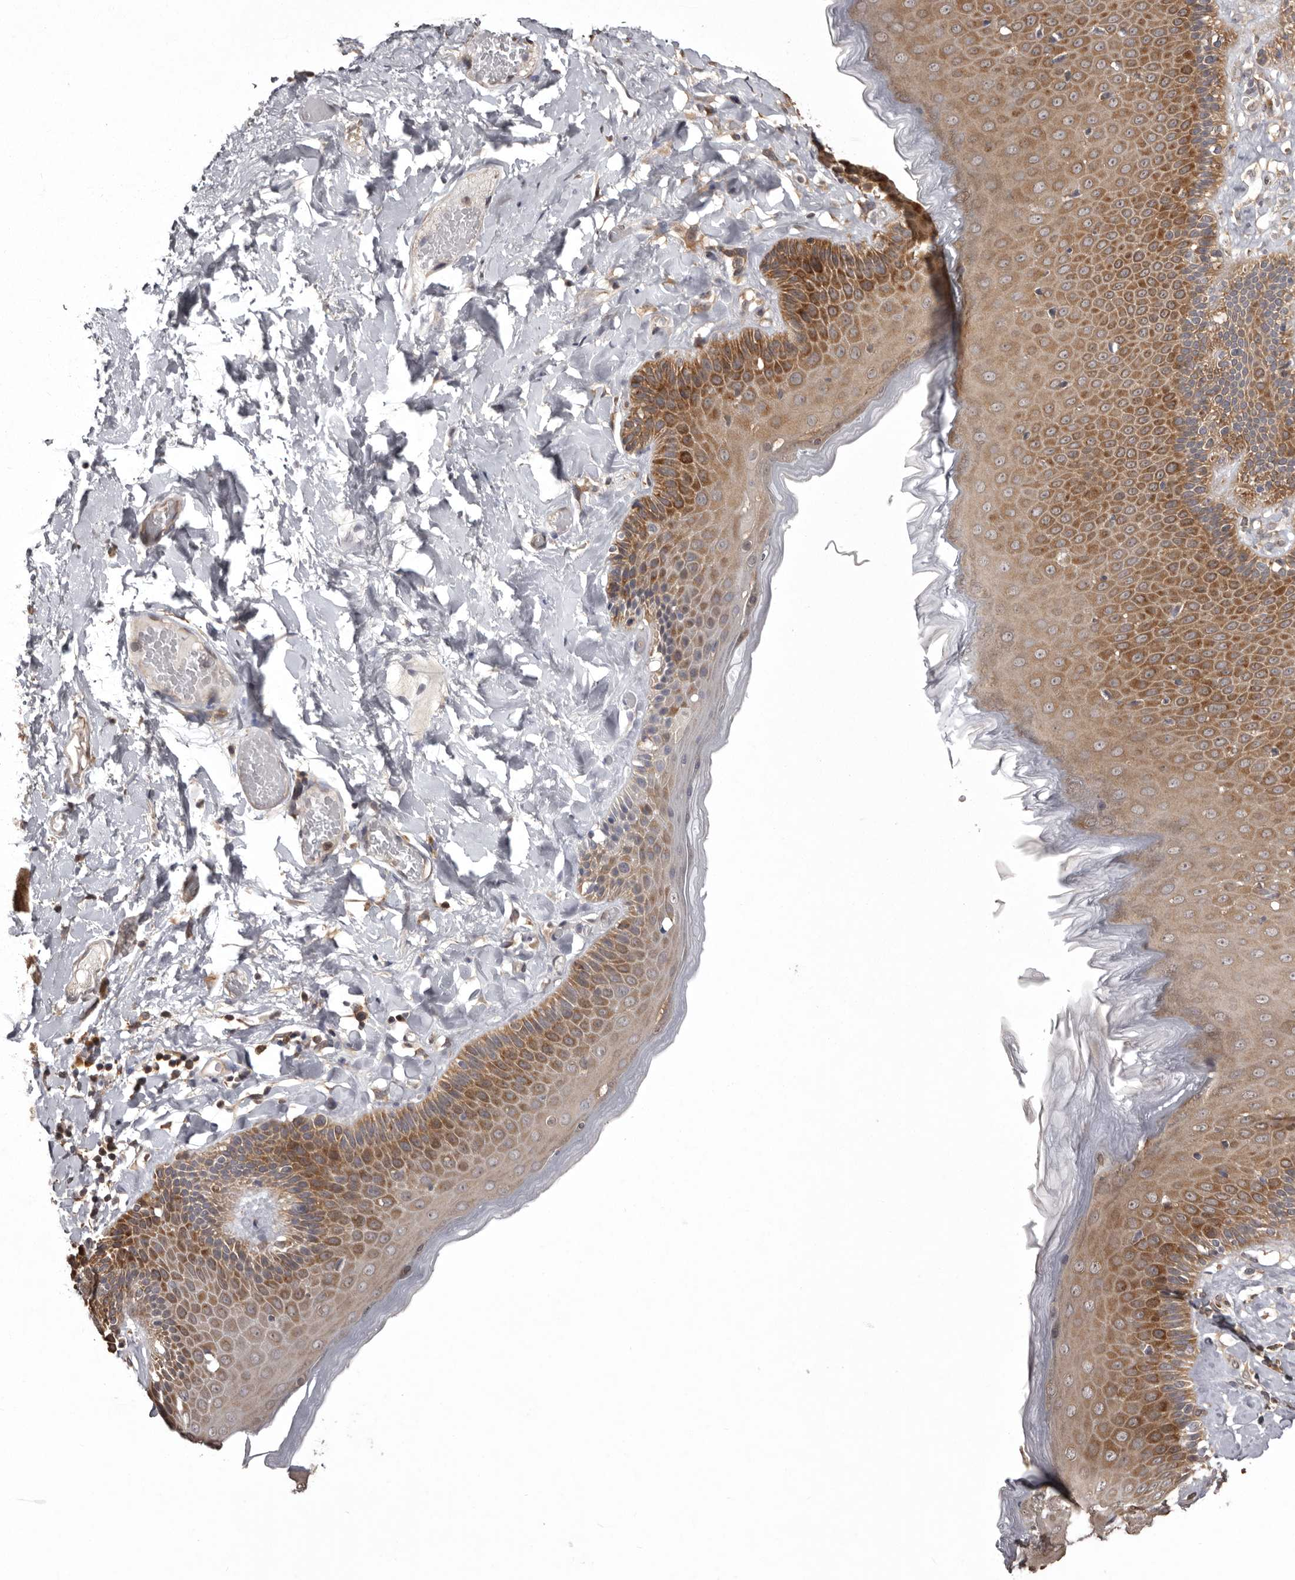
{"staining": {"intensity": "moderate", "quantity": ">75%", "location": "cytoplasmic/membranous"}, "tissue": "skin", "cell_type": "Epidermal cells", "image_type": "normal", "snomed": [{"axis": "morphology", "description": "Normal tissue, NOS"}, {"axis": "topography", "description": "Anal"}], "caption": "This photomicrograph exhibits IHC staining of normal skin, with medium moderate cytoplasmic/membranous positivity in approximately >75% of epidermal cells.", "gene": "DARS1", "patient": {"sex": "male", "age": 69}}